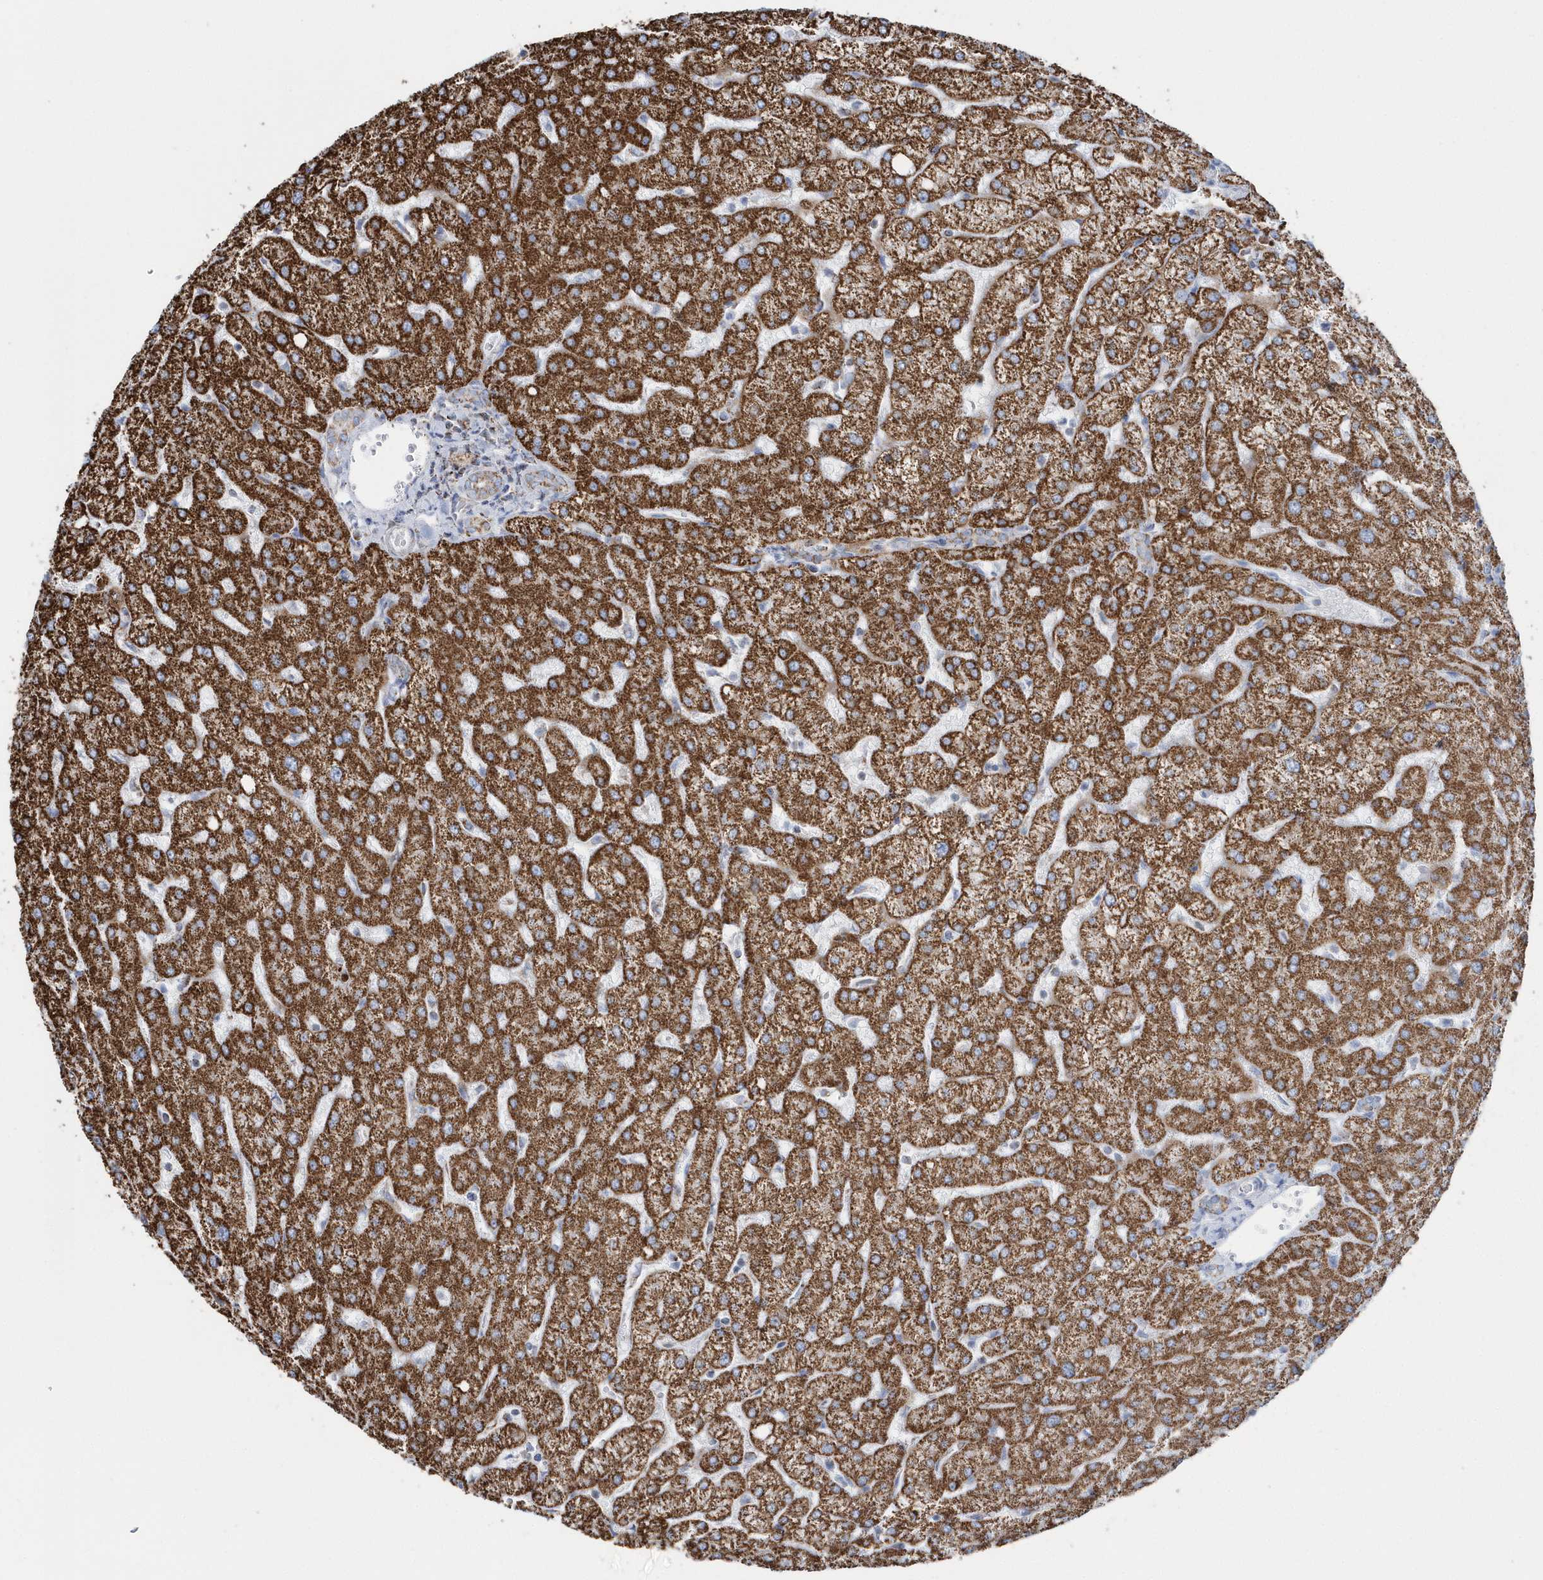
{"staining": {"intensity": "moderate", "quantity": ">75%", "location": "cytoplasmic/membranous"}, "tissue": "liver", "cell_type": "Cholangiocytes", "image_type": "normal", "snomed": [{"axis": "morphology", "description": "Normal tissue, NOS"}, {"axis": "topography", "description": "Liver"}], "caption": "Liver stained with a protein marker demonstrates moderate staining in cholangiocytes.", "gene": "TMCO6", "patient": {"sex": "female", "age": 54}}